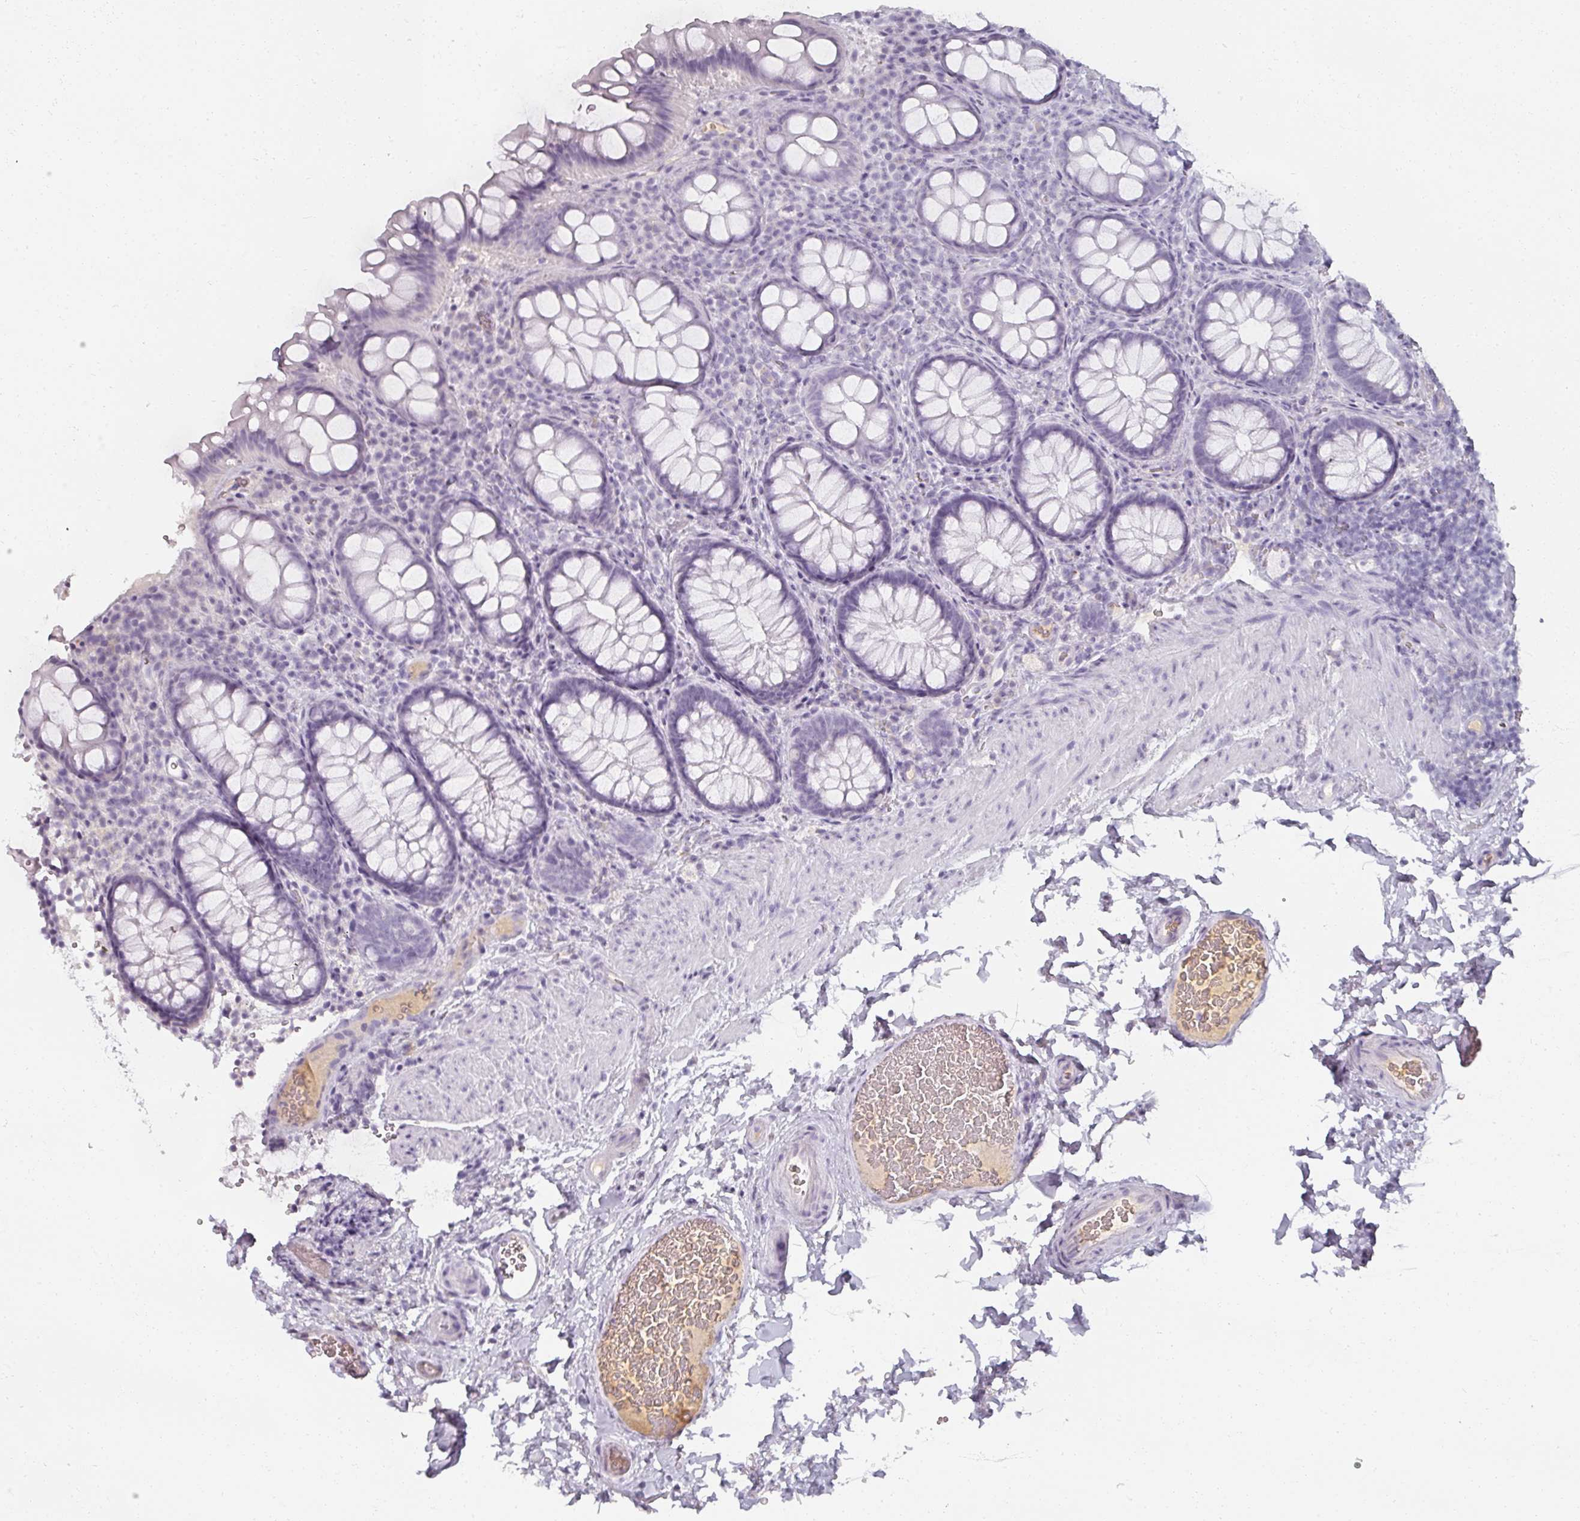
{"staining": {"intensity": "negative", "quantity": "none", "location": "none"}, "tissue": "rectum", "cell_type": "Glandular cells", "image_type": "normal", "snomed": [{"axis": "morphology", "description": "Normal tissue, NOS"}, {"axis": "topography", "description": "Rectum"}], "caption": "This is an immunohistochemistry (IHC) micrograph of unremarkable human rectum. There is no positivity in glandular cells.", "gene": "REG3A", "patient": {"sex": "female", "age": 69}}